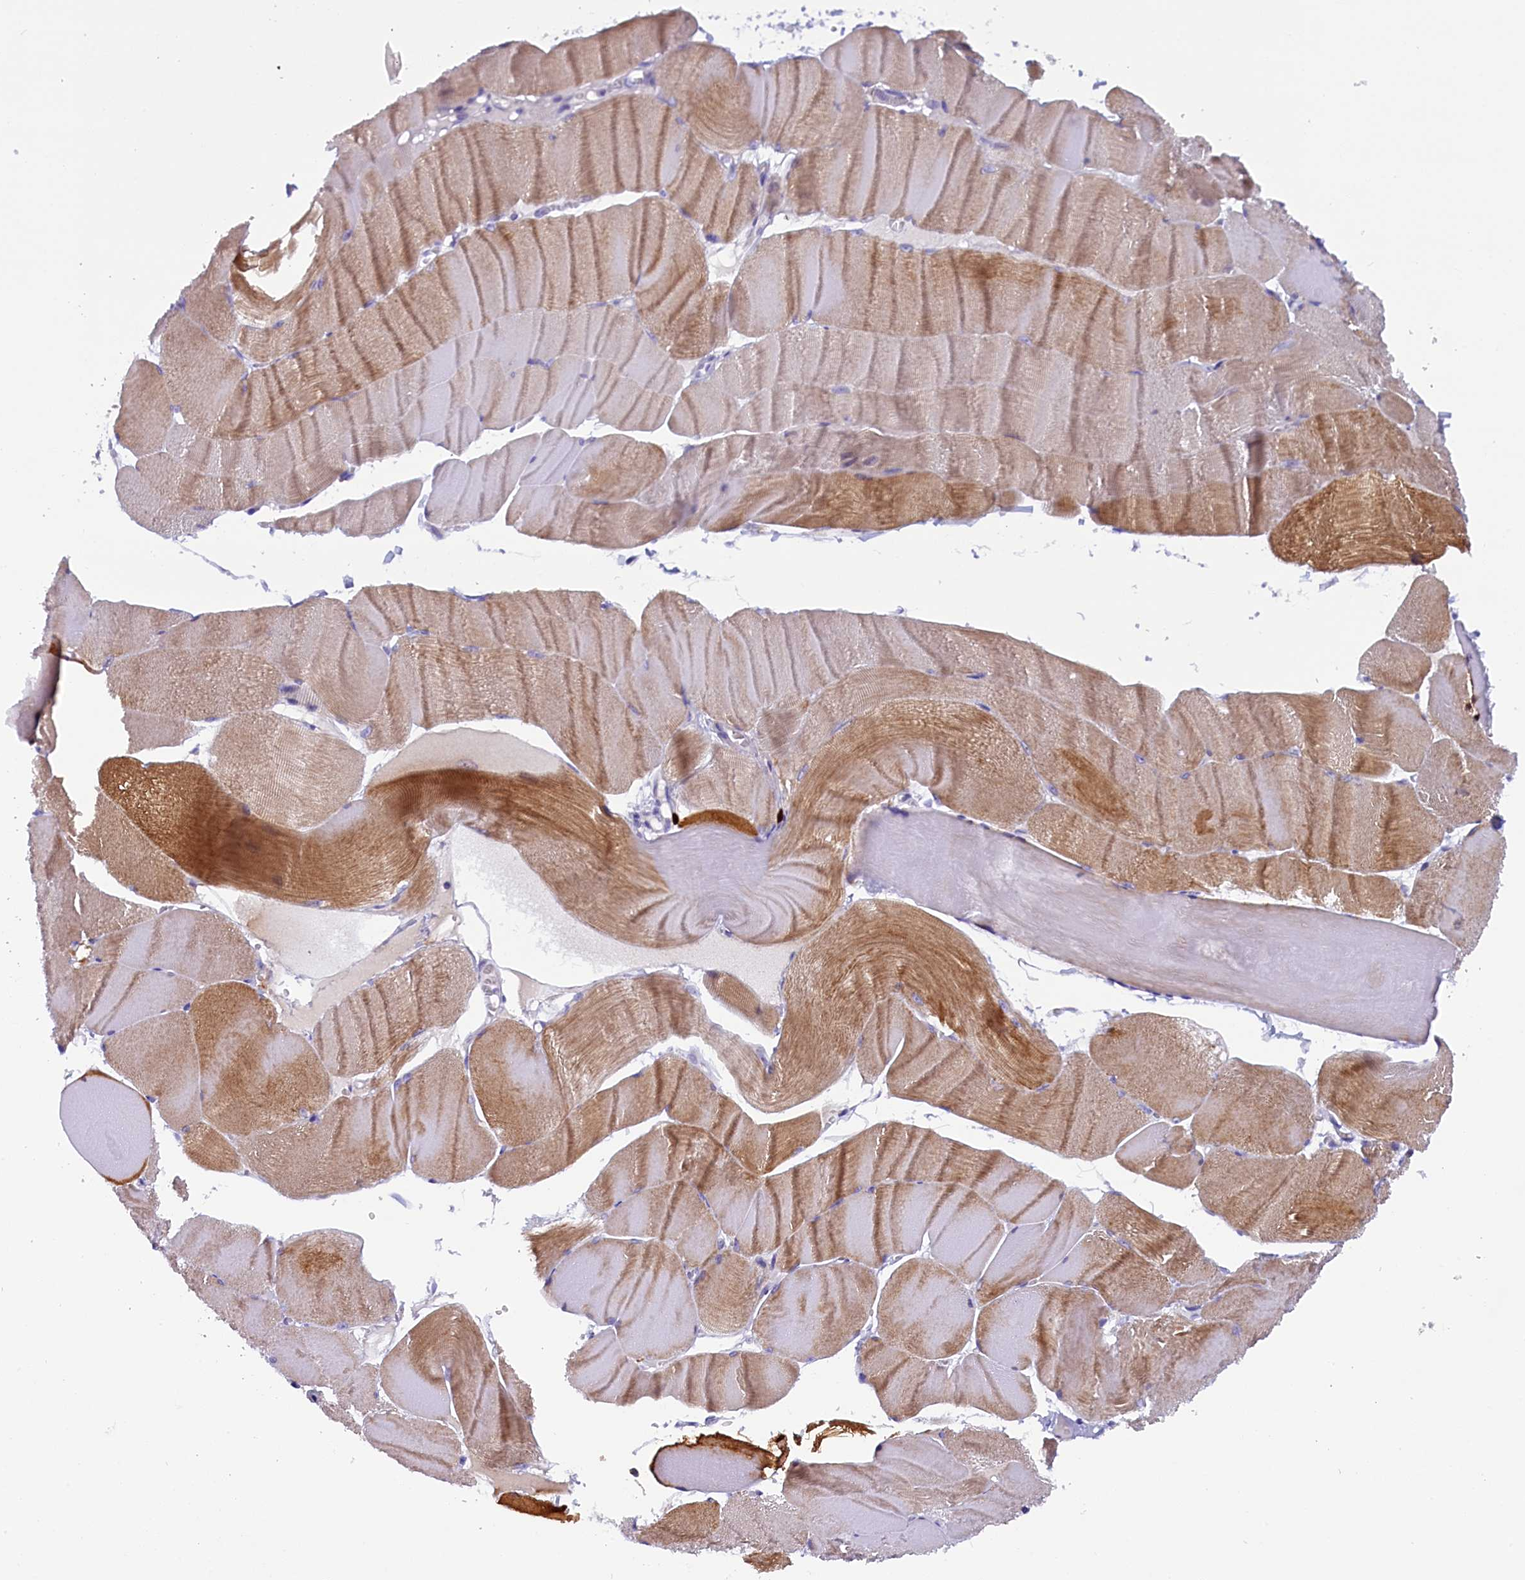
{"staining": {"intensity": "moderate", "quantity": ">75%", "location": "cytoplasmic/membranous"}, "tissue": "skeletal muscle", "cell_type": "Myocytes", "image_type": "normal", "snomed": [{"axis": "morphology", "description": "Normal tissue, NOS"}, {"axis": "morphology", "description": "Basal cell carcinoma"}, {"axis": "topography", "description": "Skeletal muscle"}], "caption": "Skeletal muscle stained with DAB (3,3'-diaminobenzidine) immunohistochemistry (IHC) displays medium levels of moderate cytoplasmic/membranous positivity in approximately >75% of myocytes. (DAB = brown stain, brightfield microscopy at high magnification).", "gene": "RTTN", "patient": {"sex": "female", "age": 64}}